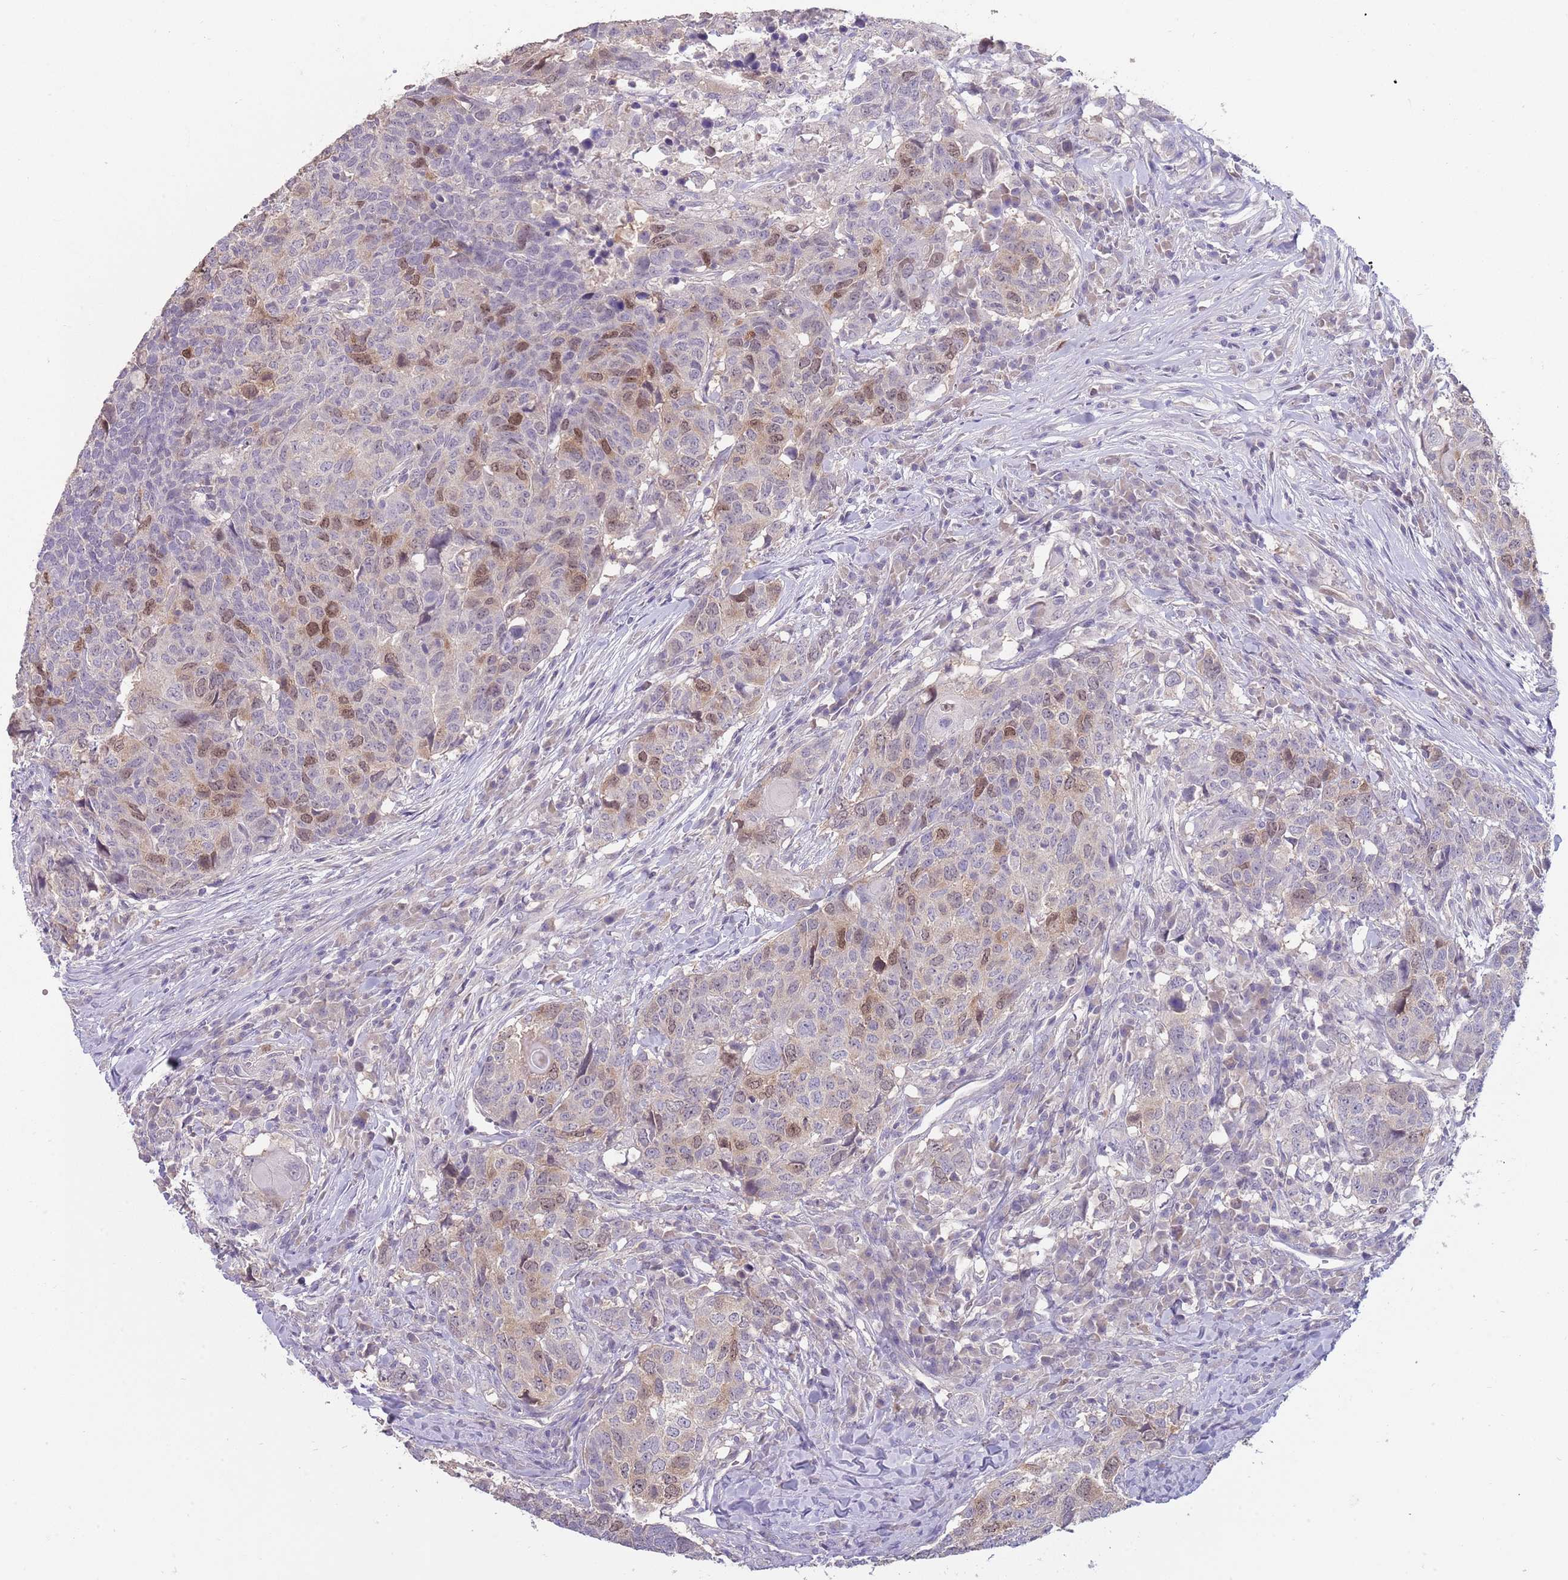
{"staining": {"intensity": "moderate", "quantity": "25%-75%", "location": "nuclear"}, "tissue": "head and neck cancer", "cell_type": "Tumor cells", "image_type": "cancer", "snomed": [{"axis": "morphology", "description": "Normal tissue, NOS"}, {"axis": "morphology", "description": "Squamous cell carcinoma, NOS"}, {"axis": "topography", "description": "Skeletal muscle"}, {"axis": "topography", "description": "Vascular tissue"}, {"axis": "topography", "description": "Peripheral nerve tissue"}, {"axis": "topography", "description": "Head-Neck"}], "caption": "Immunohistochemical staining of human head and neck cancer demonstrates medium levels of moderate nuclear protein expression in about 25%-75% of tumor cells. (DAB IHC with brightfield microscopy, high magnification).", "gene": "PIMREG", "patient": {"sex": "male", "age": 66}}